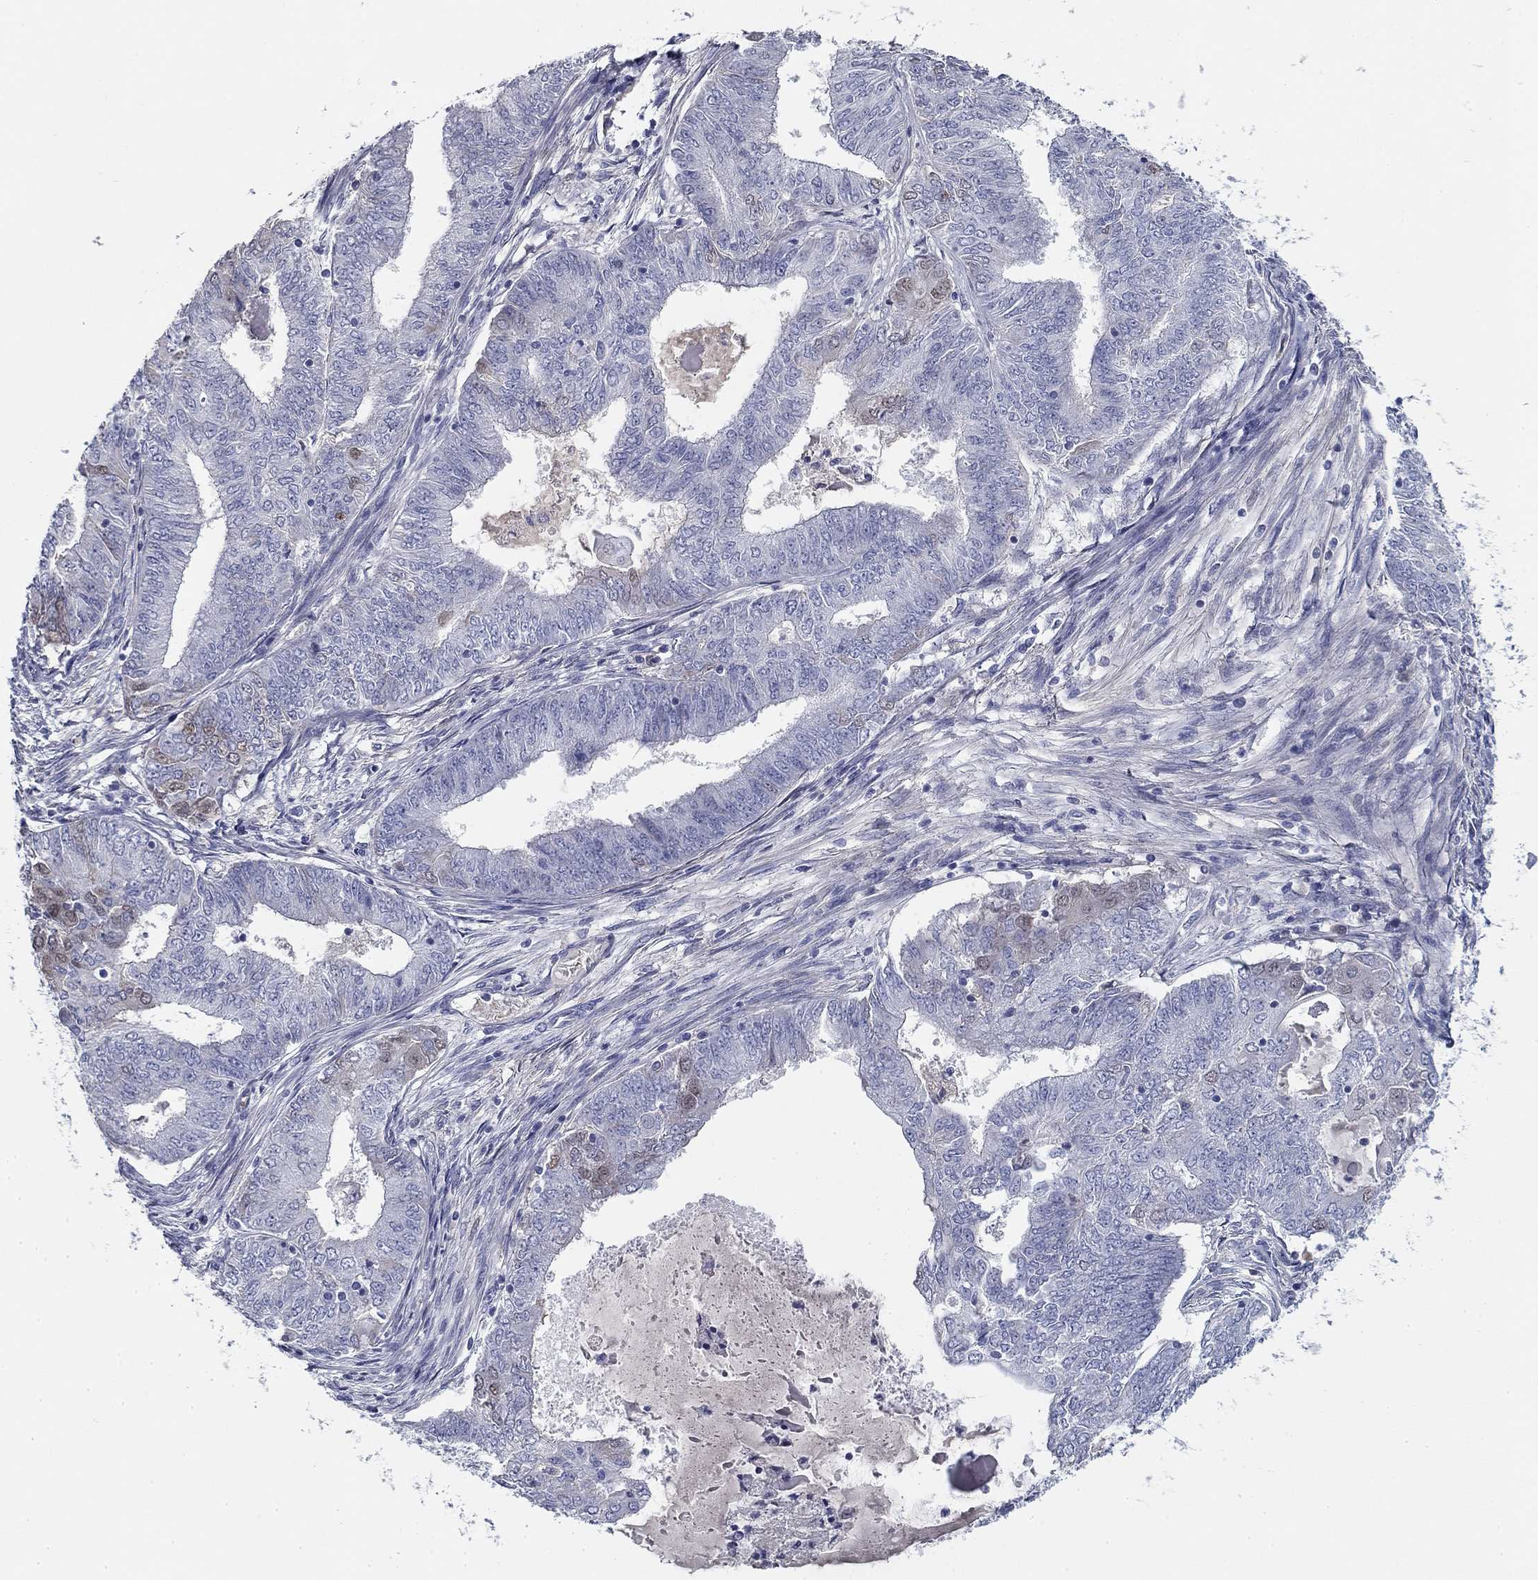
{"staining": {"intensity": "weak", "quantity": "<25%", "location": "nuclear"}, "tissue": "endometrial cancer", "cell_type": "Tumor cells", "image_type": "cancer", "snomed": [{"axis": "morphology", "description": "Adenocarcinoma, NOS"}, {"axis": "topography", "description": "Endometrium"}], "caption": "This micrograph is of adenocarcinoma (endometrial) stained with immunohistochemistry (IHC) to label a protein in brown with the nuclei are counter-stained blue. There is no positivity in tumor cells. (Brightfield microscopy of DAB (3,3'-diaminobenzidine) immunohistochemistry (IHC) at high magnification).", "gene": "CPLX4", "patient": {"sex": "female", "age": 62}}